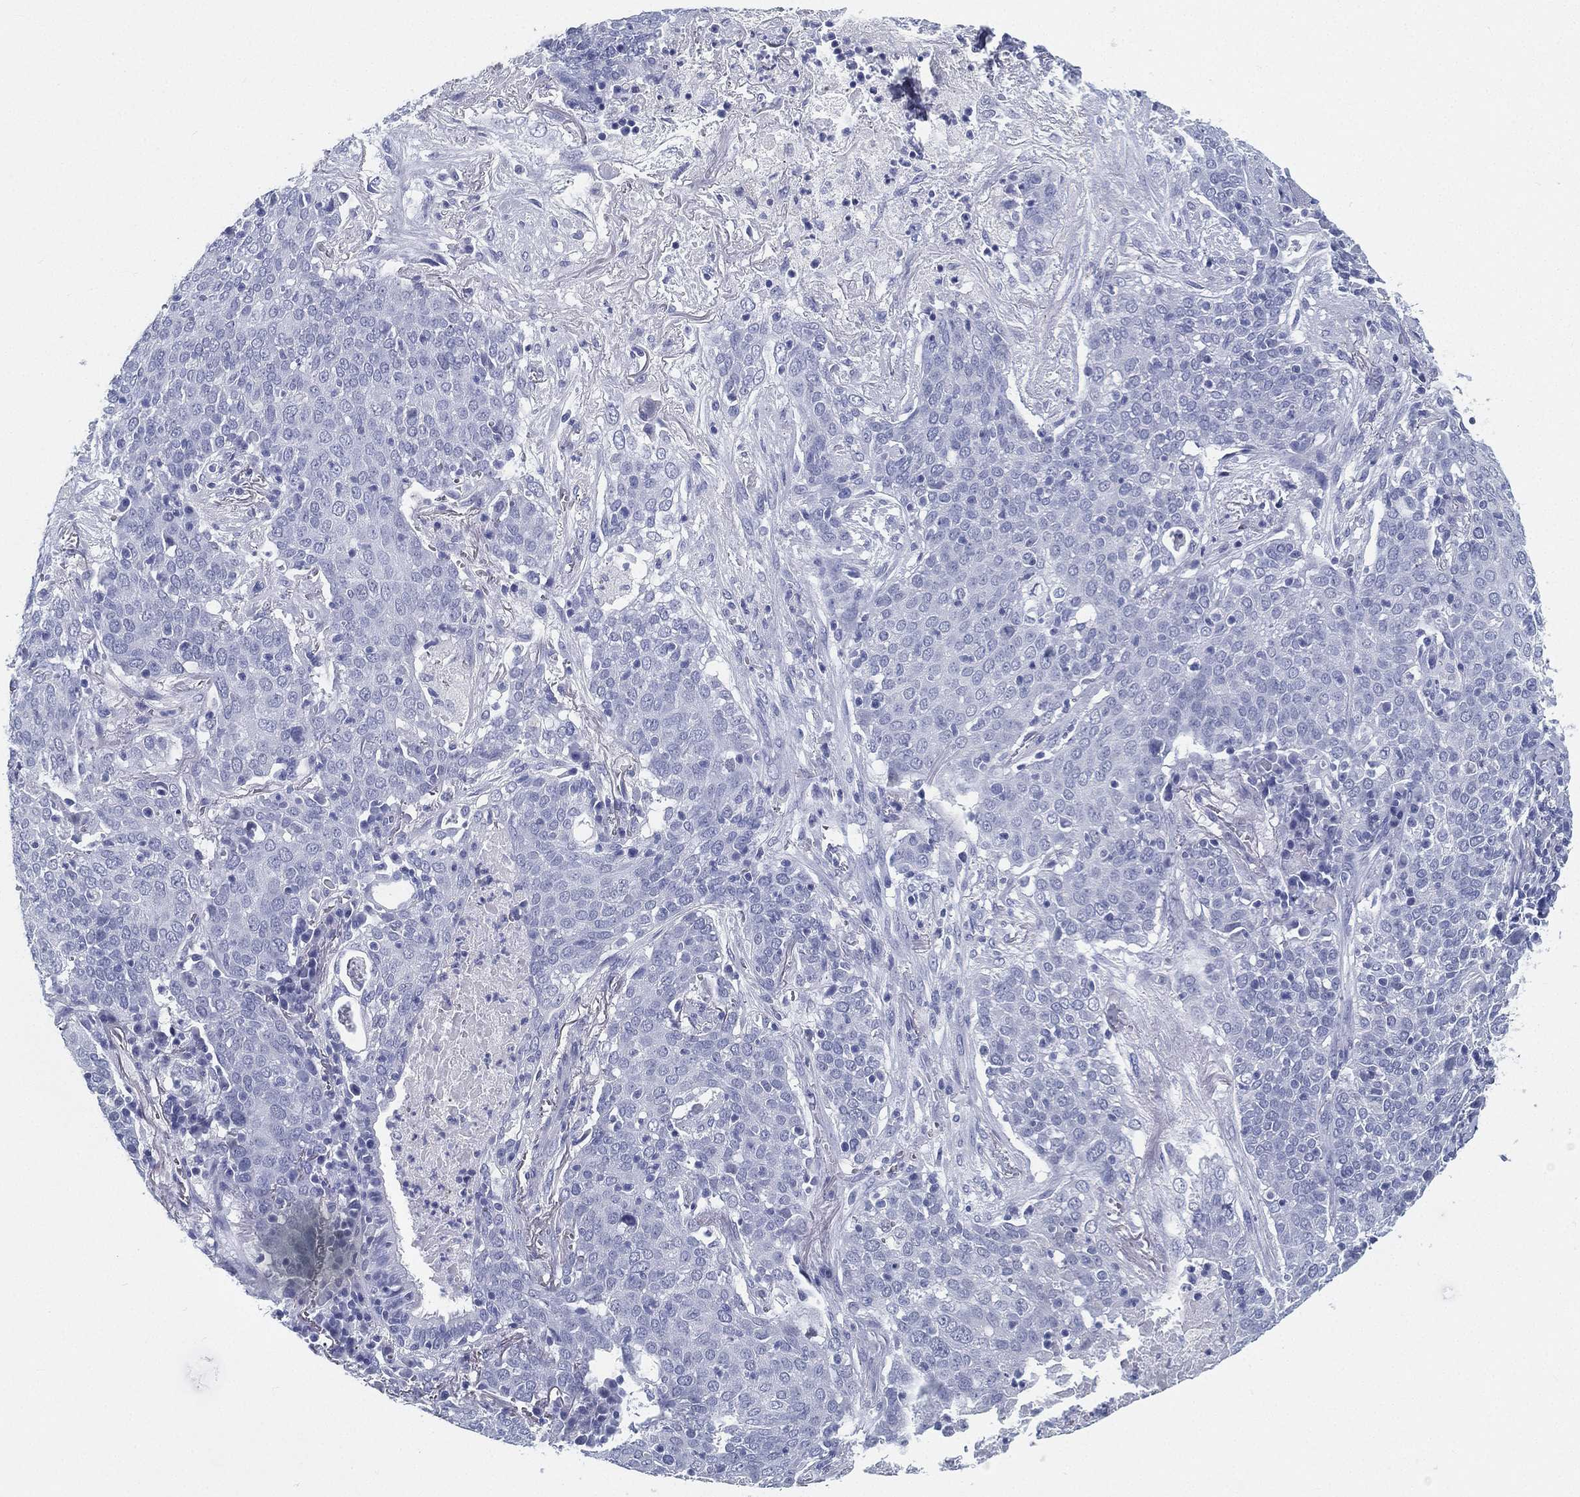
{"staining": {"intensity": "negative", "quantity": "none", "location": "none"}, "tissue": "lung cancer", "cell_type": "Tumor cells", "image_type": "cancer", "snomed": [{"axis": "morphology", "description": "Squamous cell carcinoma, NOS"}, {"axis": "topography", "description": "Lung"}], "caption": "There is no significant positivity in tumor cells of lung squamous cell carcinoma.", "gene": "ATP1B2", "patient": {"sex": "male", "age": 82}}